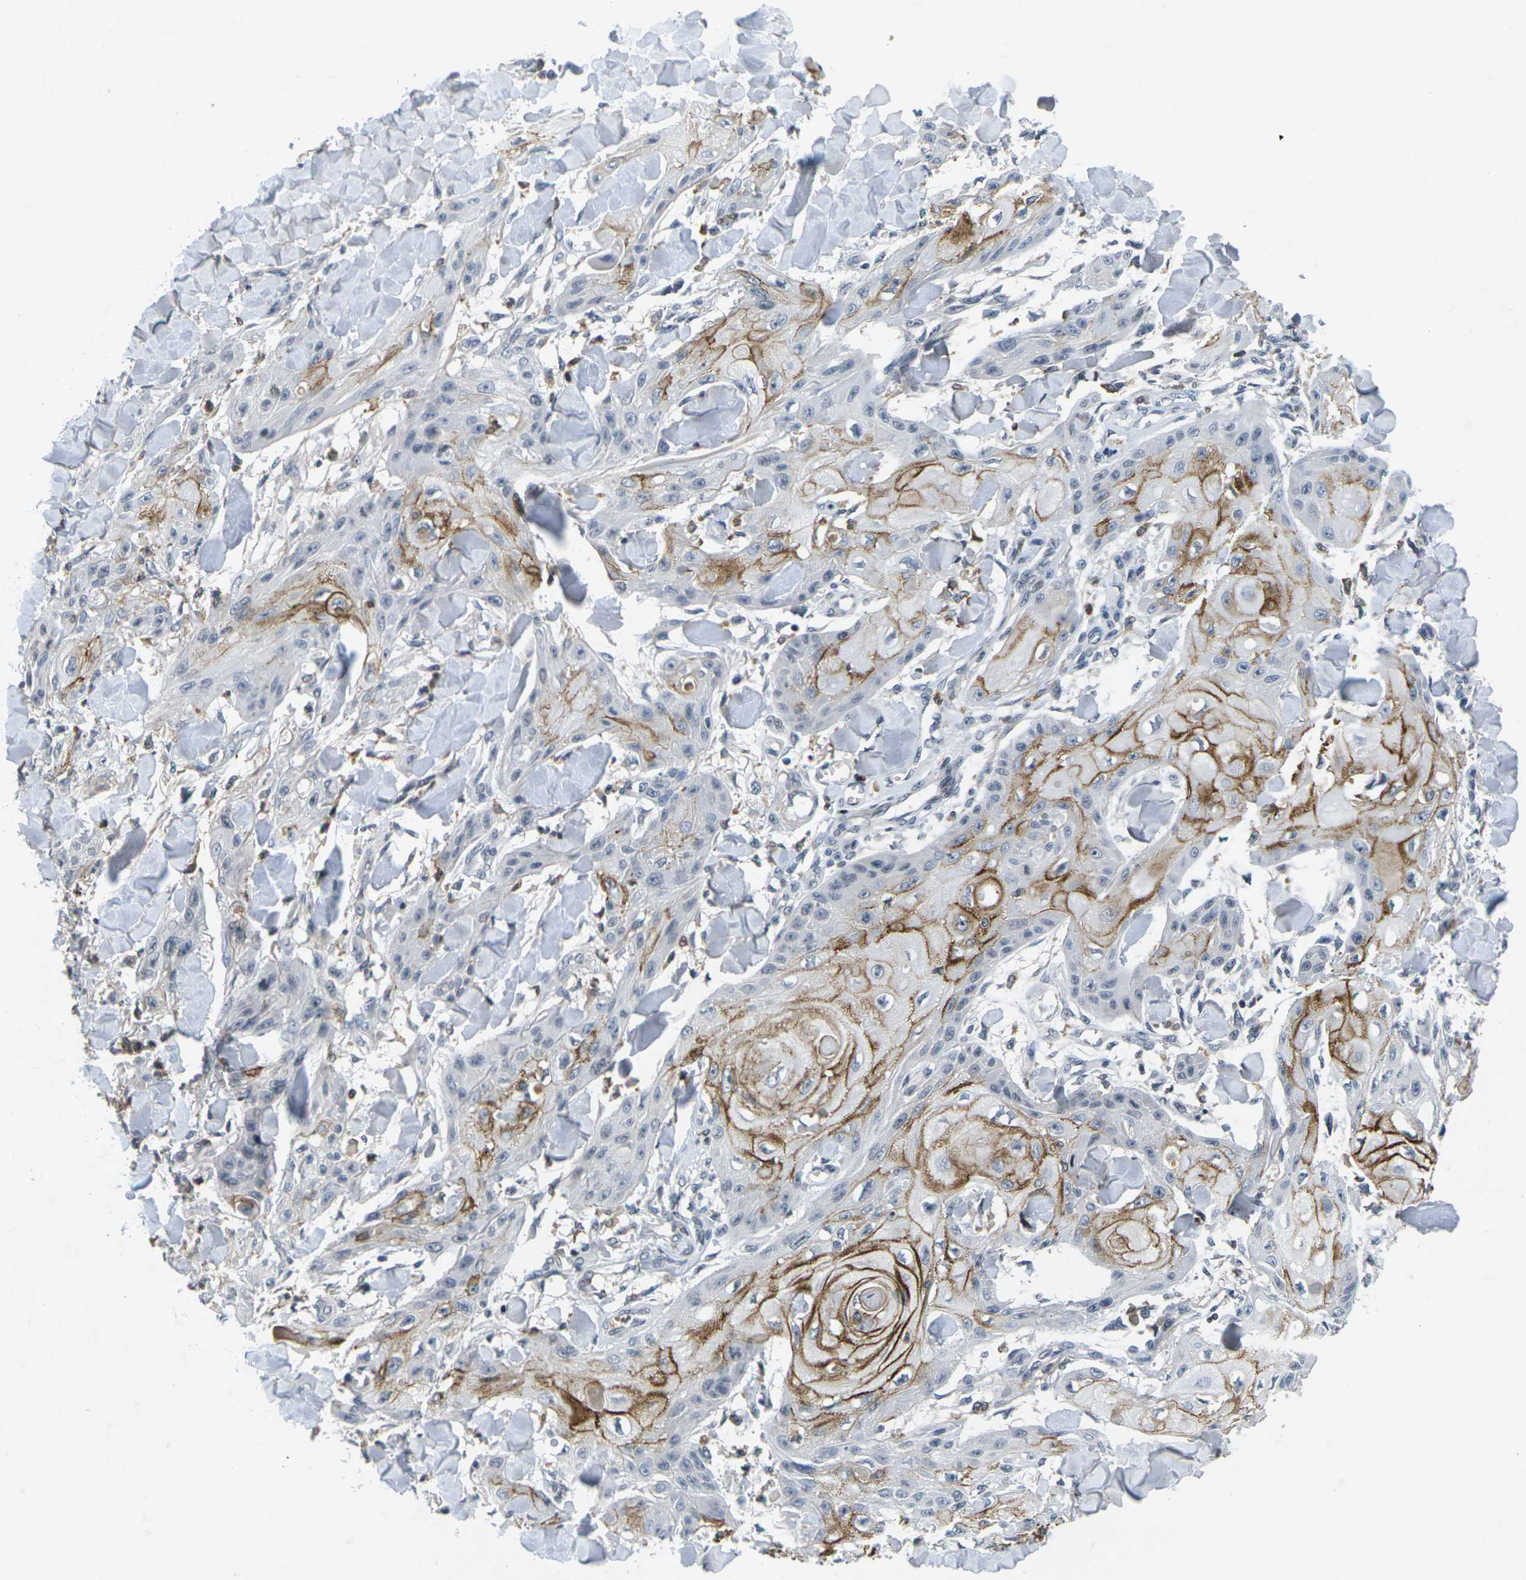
{"staining": {"intensity": "moderate", "quantity": "25%-75%", "location": "cytoplasmic/membranous"}, "tissue": "skin cancer", "cell_type": "Tumor cells", "image_type": "cancer", "snomed": [{"axis": "morphology", "description": "Squamous cell carcinoma, NOS"}, {"axis": "topography", "description": "Skin"}], "caption": "Skin squamous cell carcinoma stained for a protein demonstrates moderate cytoplasmic/membranous positivity in tumor cells. Immunohistochemistry stains the protein in brown and the nuclei are stained blue.", "gene": "C1QC", "patient": {"sex": "male", "age": 74}}